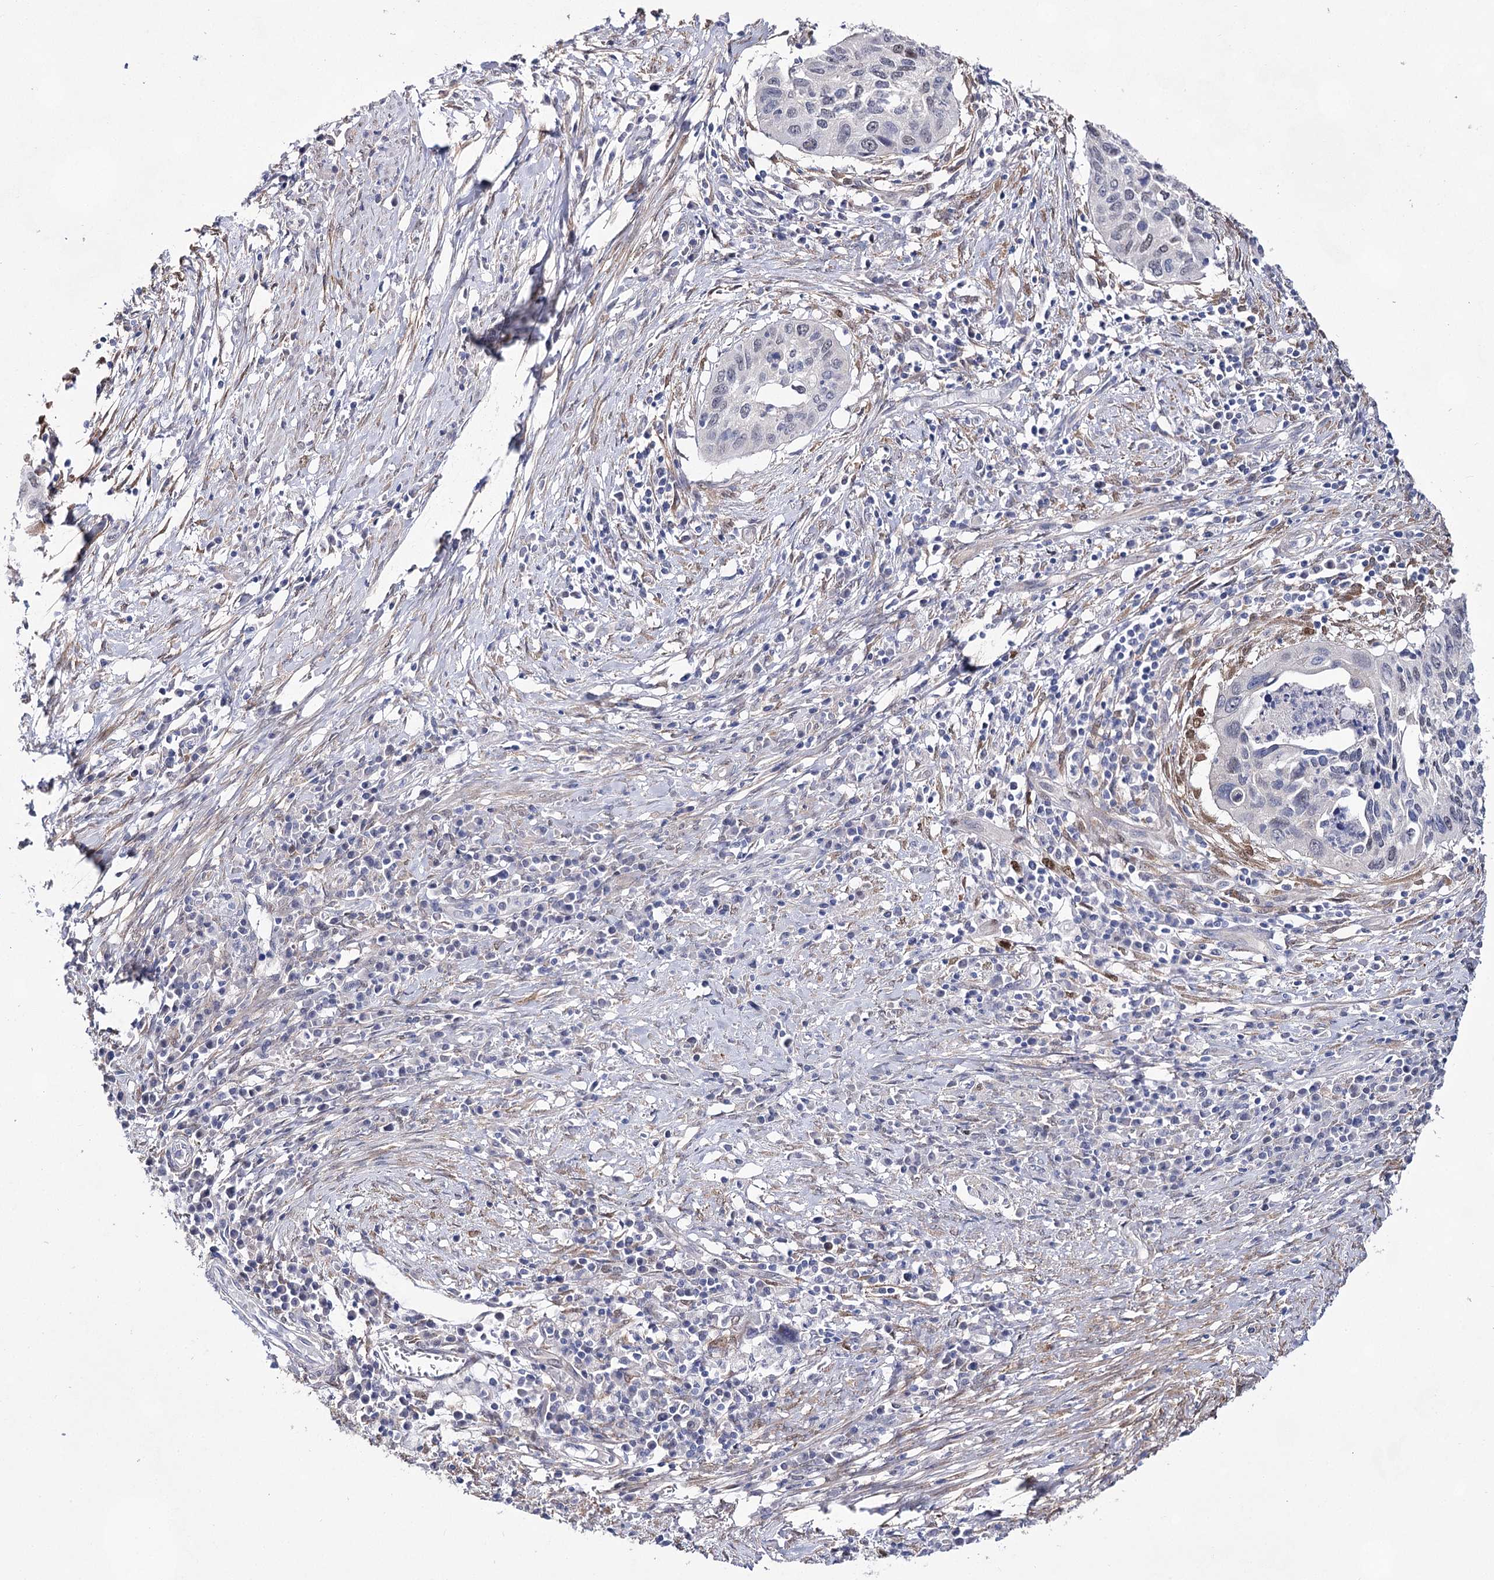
{"staining": {"intensity": "weak", "quantity": "<25%", "location": "nuclear"}, "tissue": "cervical cancer", "cell_type": "Tumor cells", "image_type": "cancer", "snomed": [{"axis": "morphology", "description": "Squamous cell carcinoma, NOS"}, {"axis": "topography", "description": "Cervix"}], "caption": "Tumor cells show no significant protein expression in cervical cancer.", "gene": "UGDH", "patient": {"sex": "female", "age": 38}}